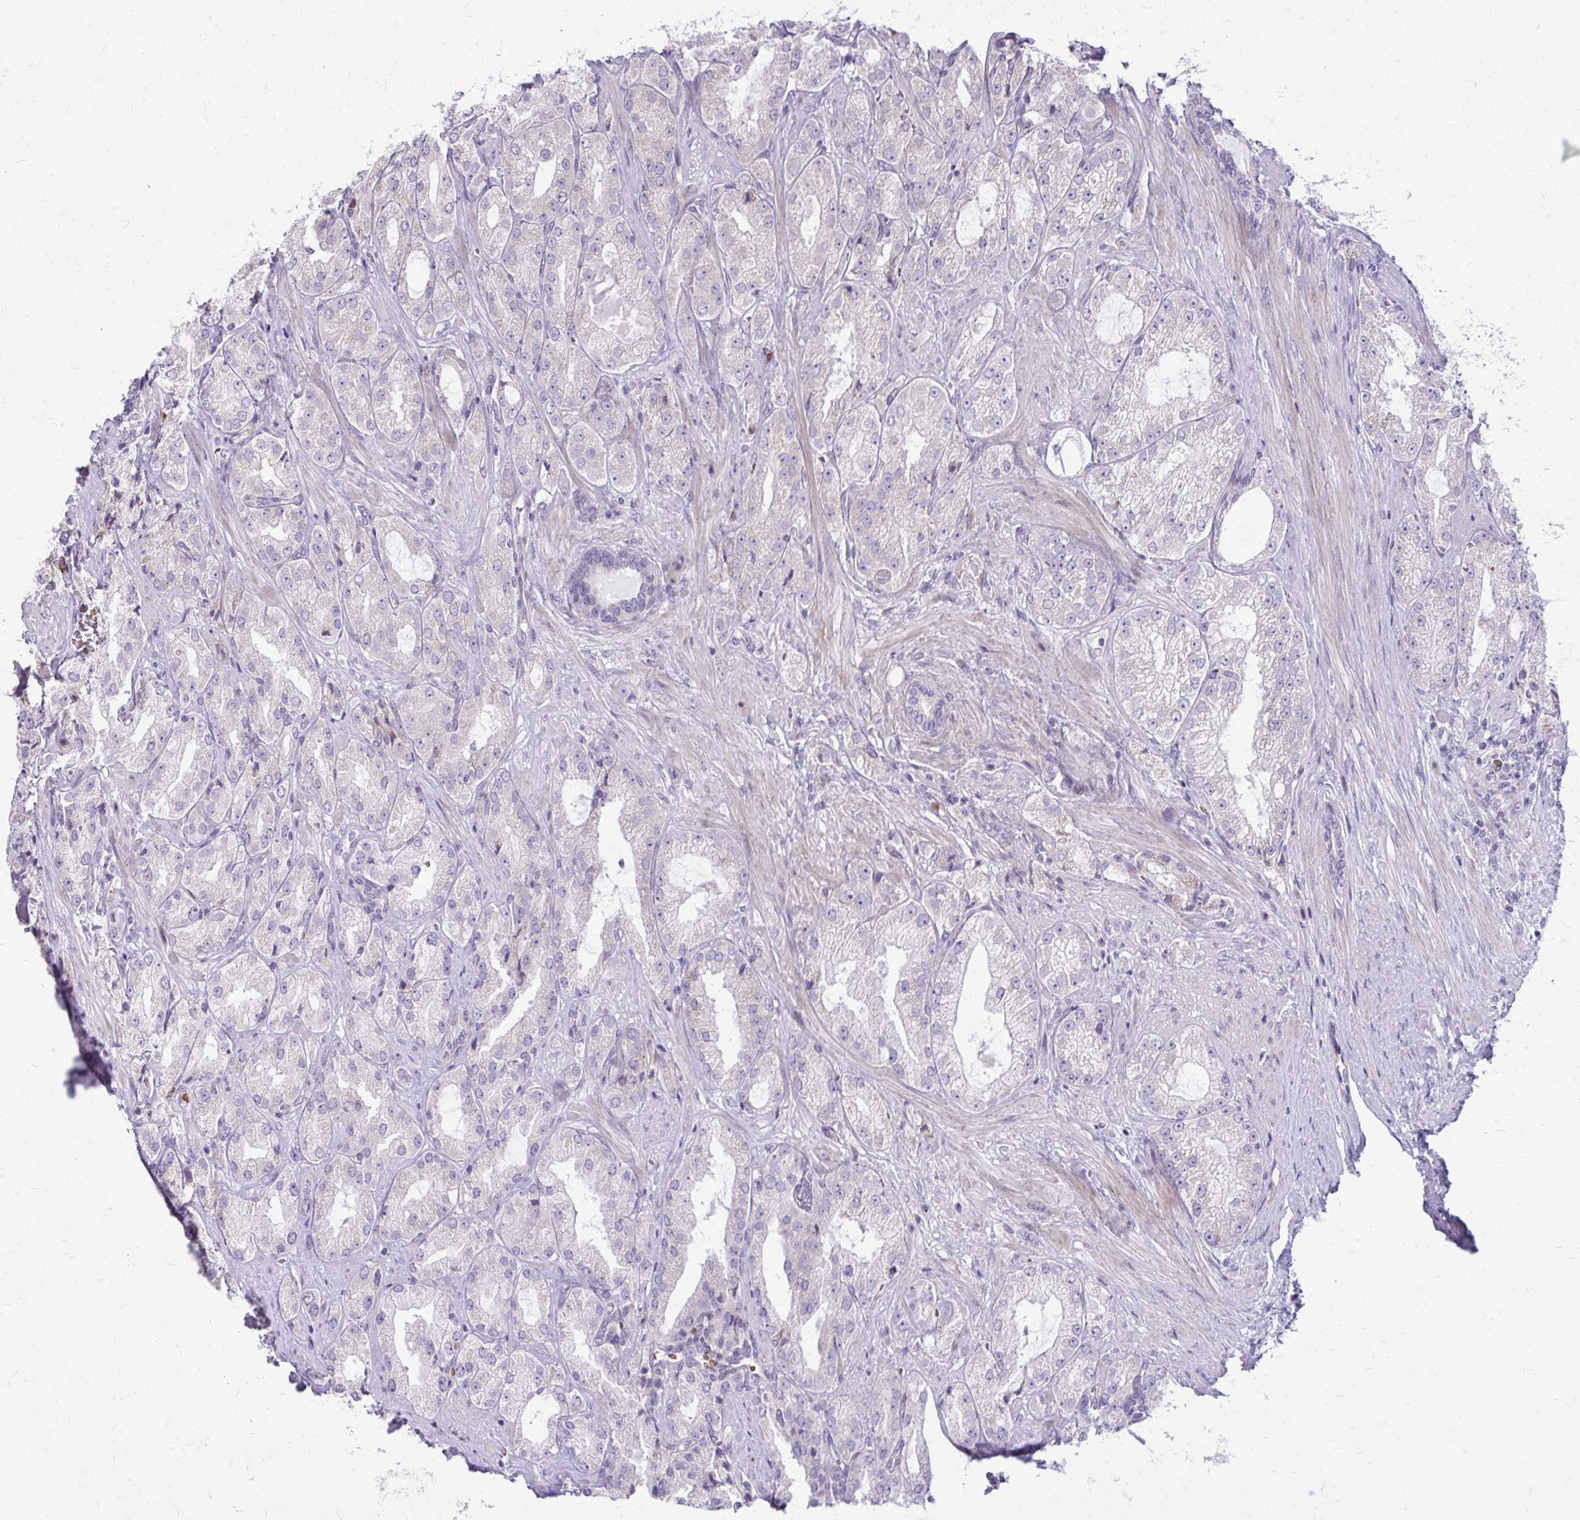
{"staining": {"intensity": "negative", "quantity": "none", "location": "none"}, "tissue": "prostate cancer", "cell_type": "Tumor cells", "image_type": "cancer", "snomed": [{"axis": "morphology", "description": "Adenocarcinoma, High grade"}, {"axis": "topography", "description": "Prostate"}], "caption": "Immunohistochemical staining of high-grade adenocarcinoma (prostate) exhibits no significant positivity in tumor cells.", "gene": "FUNDC2", "patient": {"sex": "male", "age": 68}}